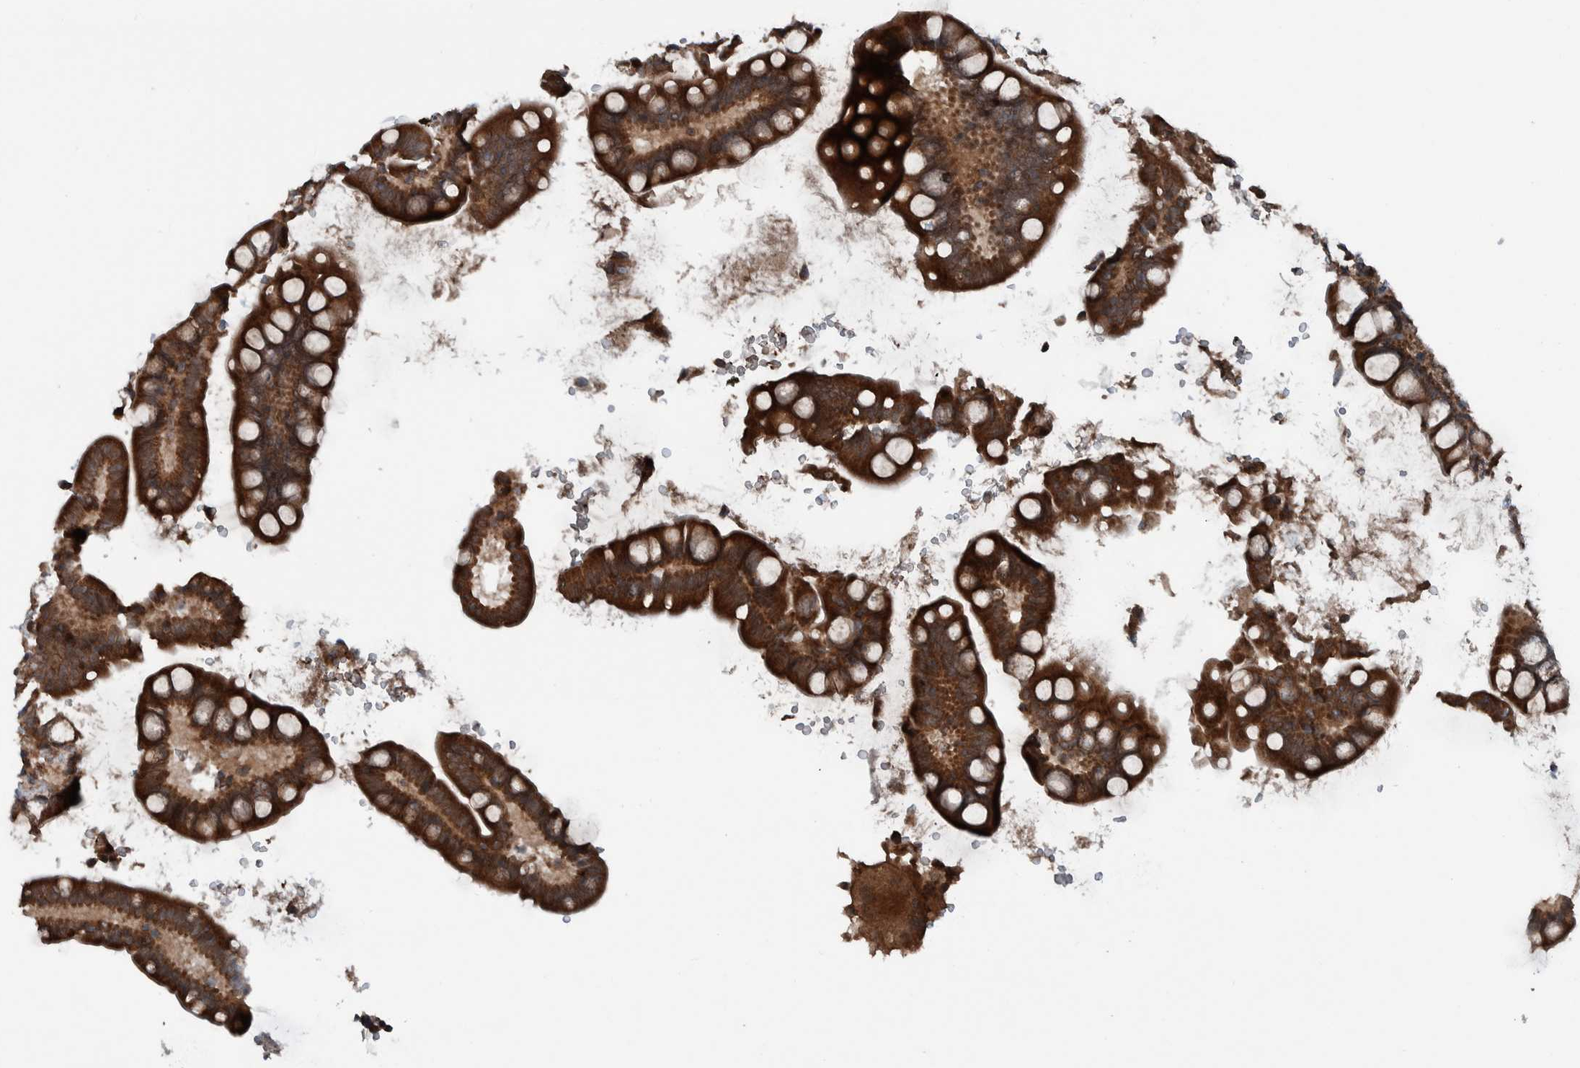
{"staining": {"intensity": "strong", "quantity": ">75%", "location": "cytoplasmic/membranous"}, "tissue": "small intestine", "cell_type": "Glandular cells", "image_type": "normal", "snomed": [{"axis": "morphology", "description": "Normal tissue, NOS"}, {"axis": "topography", "description": "Smooth muscle"}, {"axis": "topography", "description": "Small intestine"}], "caption": "High-magnification brightfield microscopy of benign small intestine stained with DAB (brown) and counterstained with hematoxylin (blue). glandular cells exhibit strong cytoplasmic/membranous positivity is appreciated in approximately>75% of cells. The protein is stained brown, and the nuclei are stained in blue (DAB IHC with brightfield microscopy, high magnification).", "gene": "CUEDC1", "patient": {"sex": "female", "age": 84}}